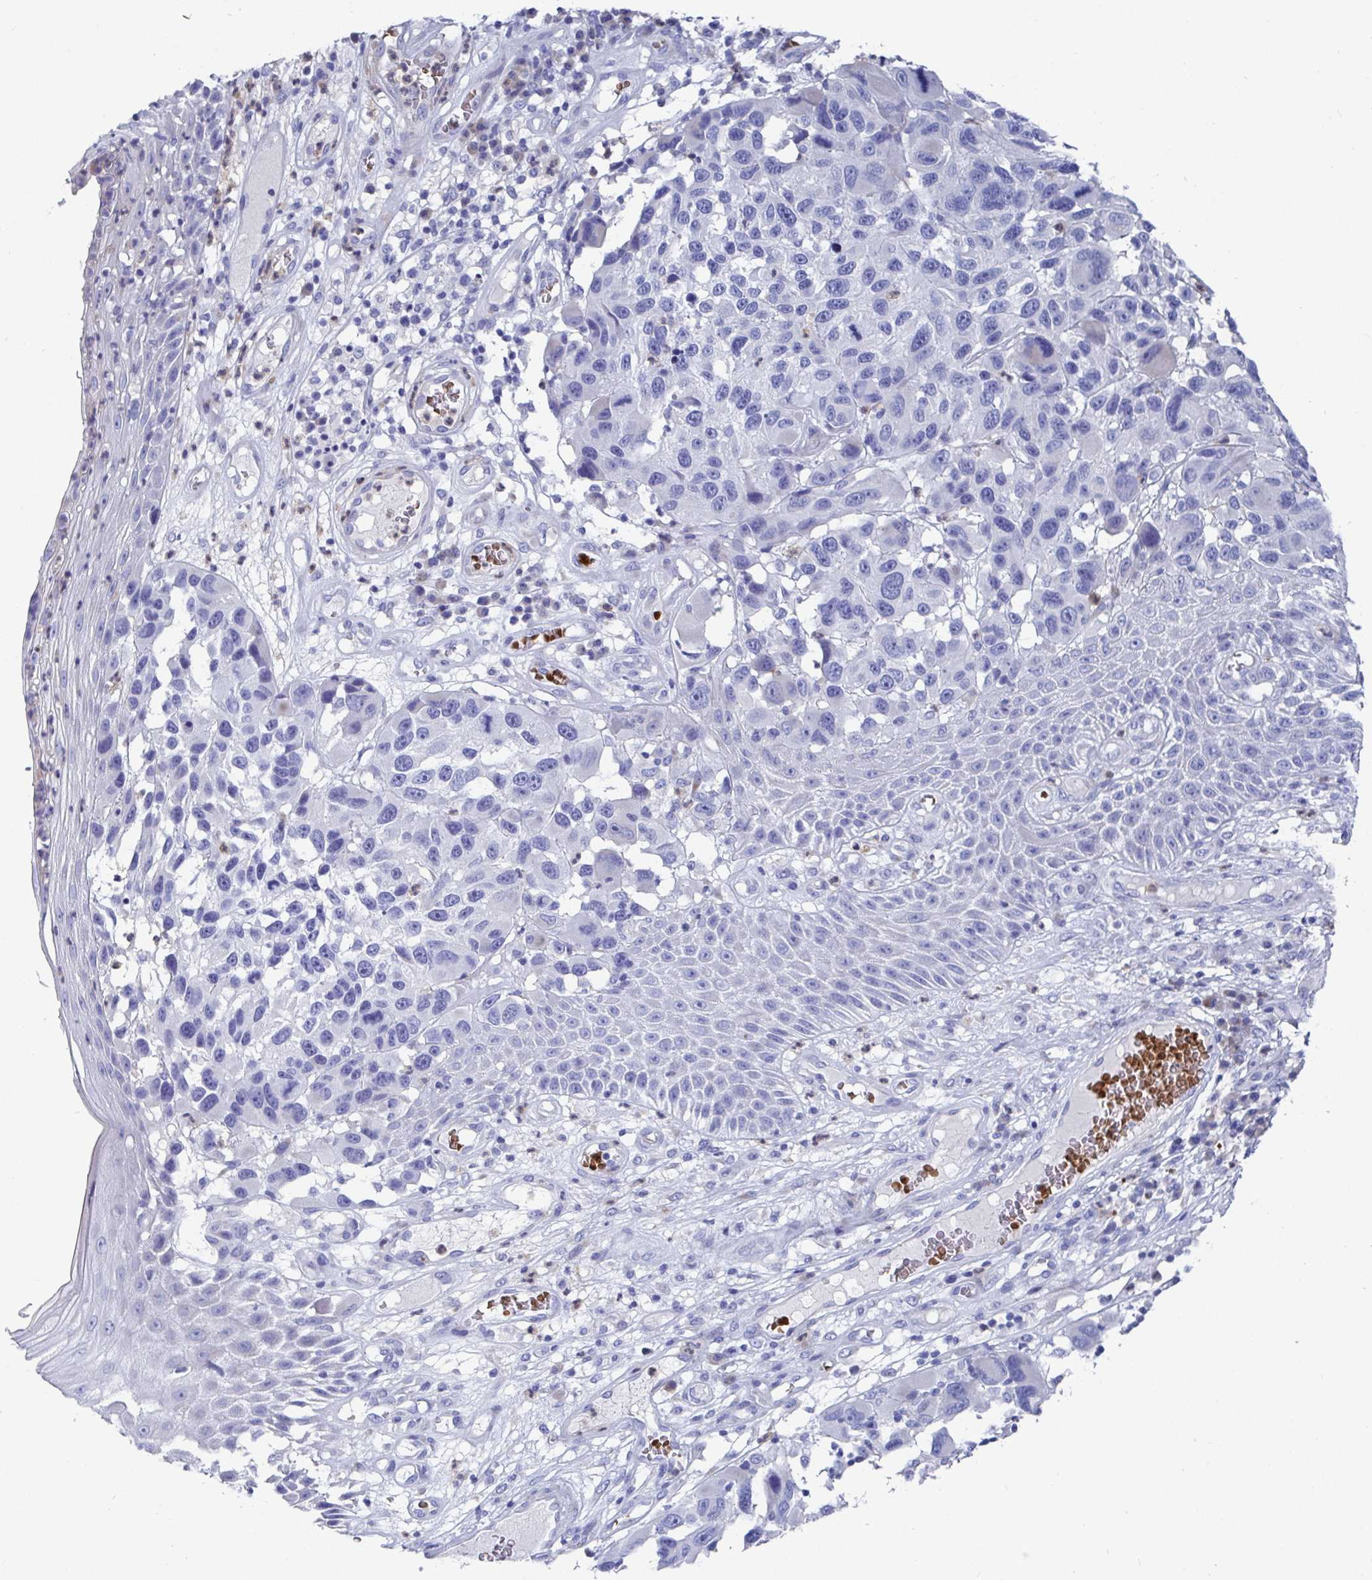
{"staining": {"intensity": "negative", "quantity": "none", "location": "none"}, "tissue": "melanoma", "cell_type": "Tumor cells", "image_type": "cancer", "snomed": [{"axis": "morphology", "description": "Malignant melanoma, NOS"}, {"axis": "topography", "description": "Skin"}], "caption": "Image shows no protein staining in tumor cells of melanoma tissue.", "gene": "CLDN8", "patient": {"sex": "male", "age": 53}}